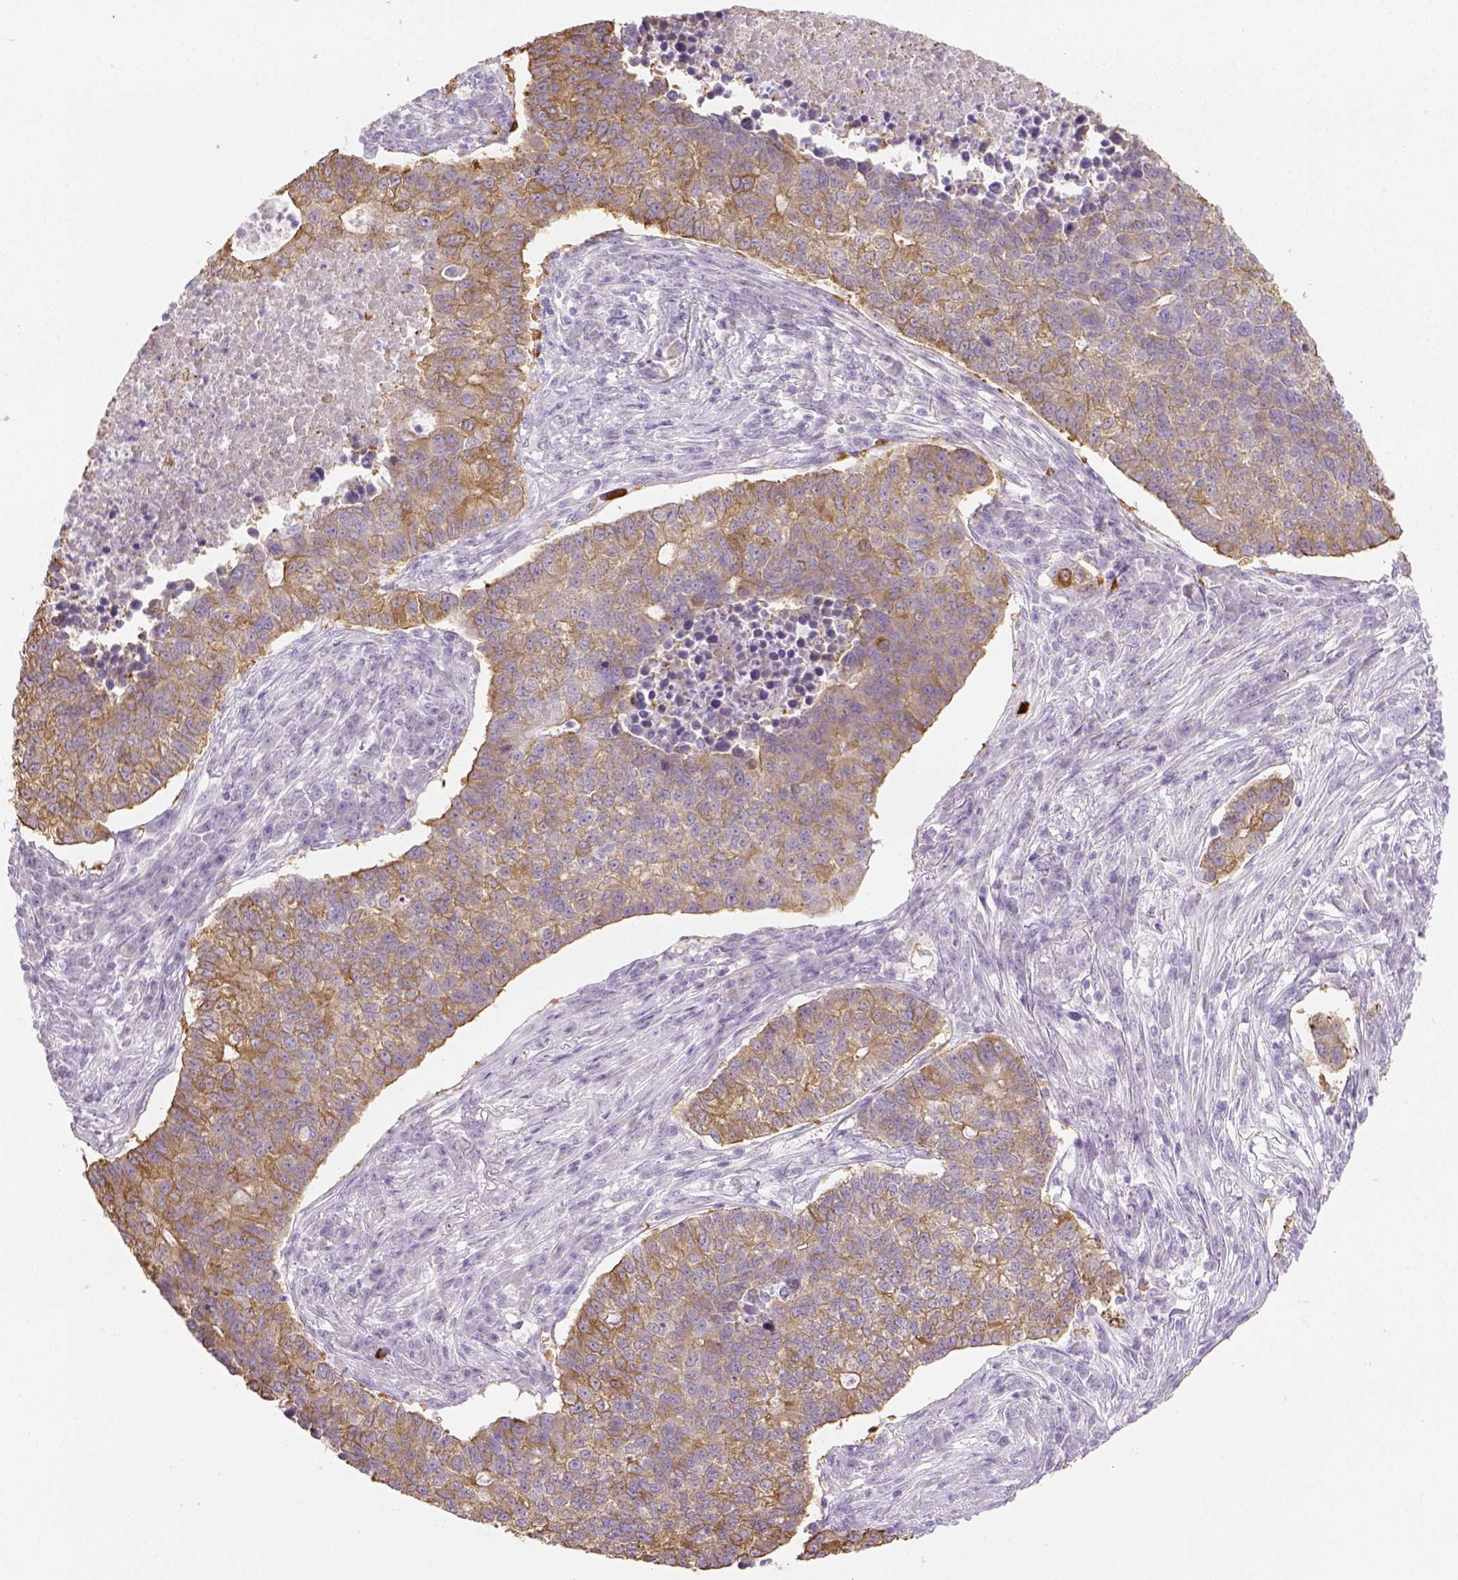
{"staining": {"intensity": "moderate", "quantity": ">75%", "location": "cytoplasmic/membranous"}, "tissue": "lung cancer", "cell_type": "Tumor cells", "image_type": "cancer", "snomed": [{"axis": "morphology", "description": "Adenocarcinoma, NOS"}, {"axis": "topography", "description": "Lung"}], "caption": "Brown immunohistochemical staining in adenocarcinoma (lung) displays moderate cytoplasmic/membranous staining in approximately >75% of tumor cells. (DAB (3,3'-diaminobenzidine) = brown stain, brightfield microscopy at high magnification).", "gene": "CACNB1", "patient": {"sex": "male", "age": 57}}